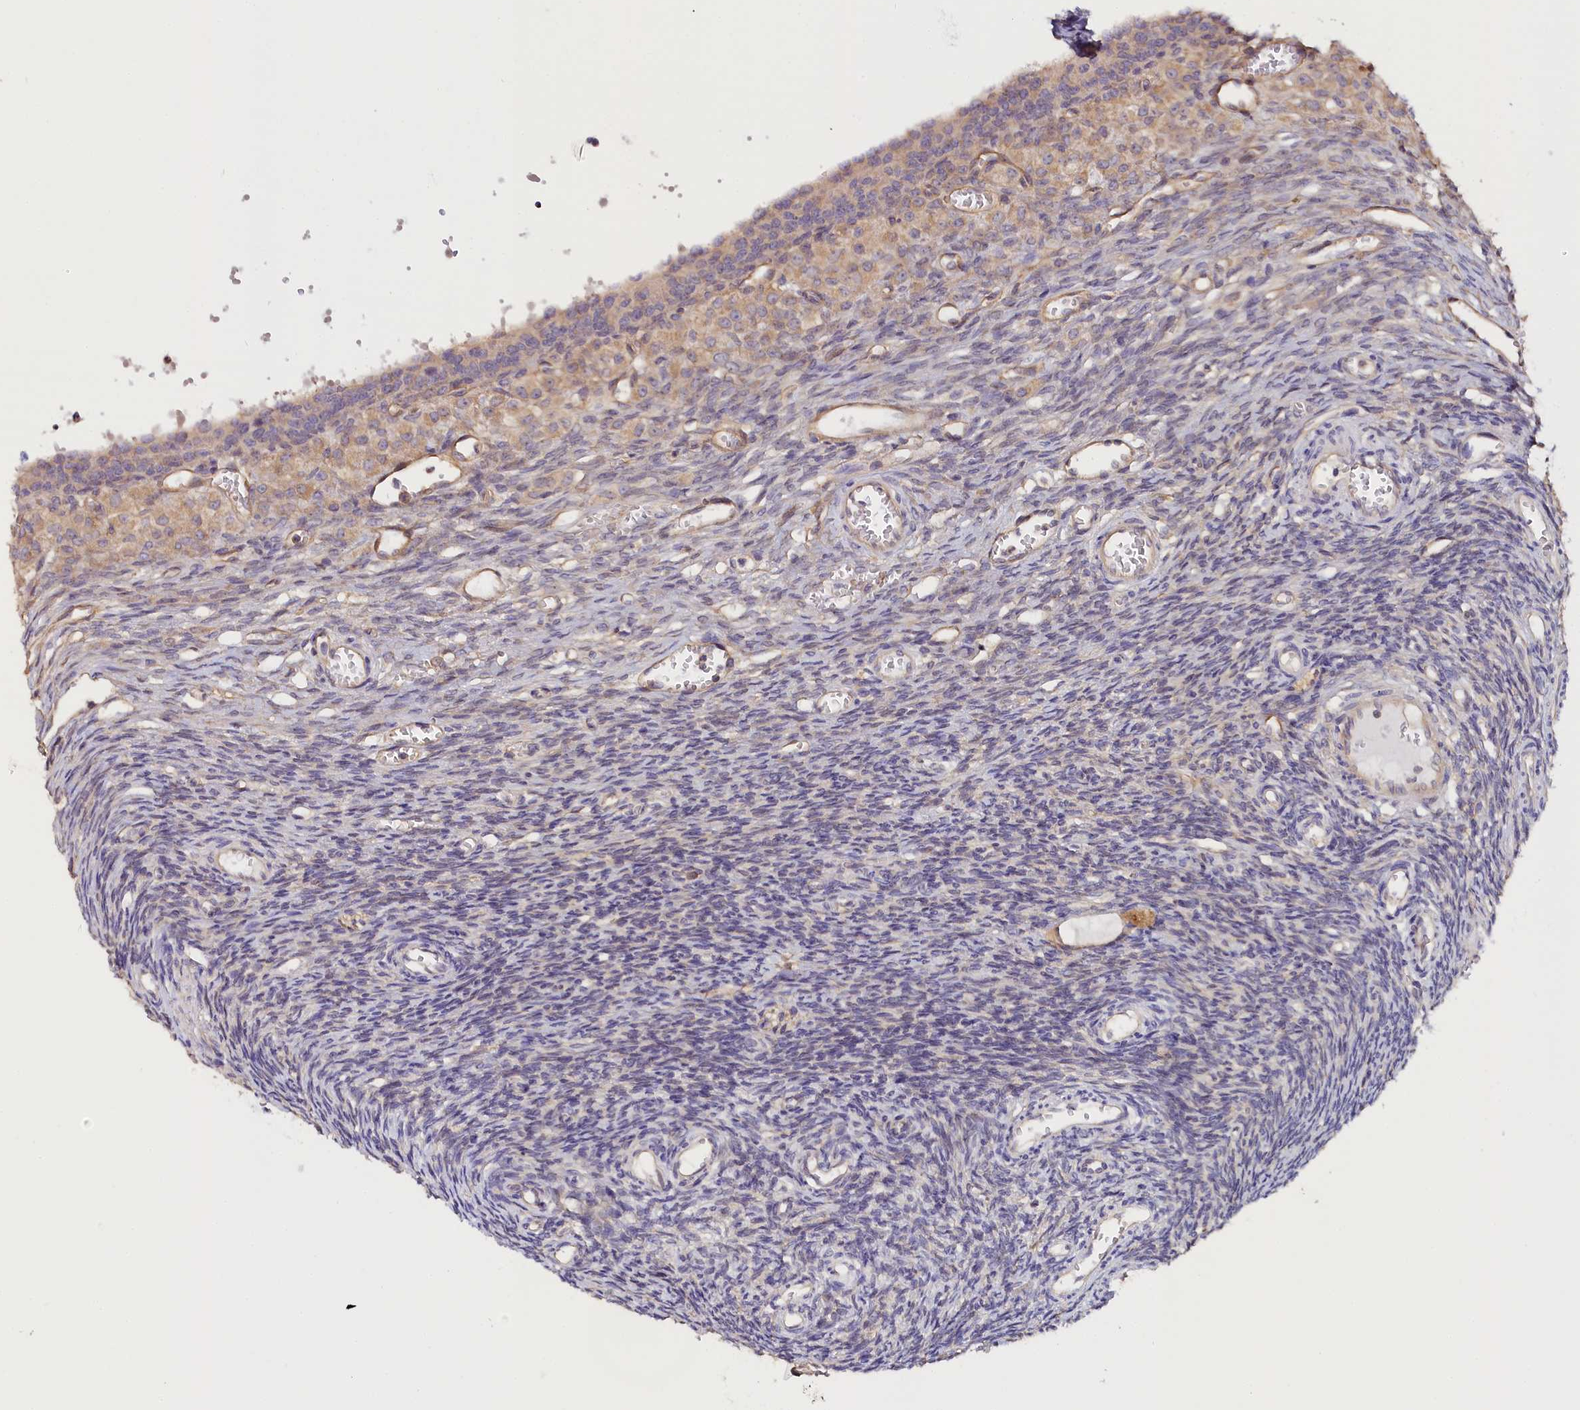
{"staining": {"intensity": "negative", "quantity": "none", "location": "none"}, "tissue": "ovary", "cell_type": "Ovarian stroma cells", "image_type": "normal", "snomed": [{"axis": "morphology", "description": "Normal tissue, NOS"}, {"axis": "topography", "description": "Ovary"}], "caption": "Immunohistochemical staining of normal human ovary displays no significant staining in ovarian stroma cells. (Stains: DAB IHC with hematoxylin counter stain, Microscopy: brightfield microscopy at high magnification).", "gene": "KATNB1", "patient": {"sex": "female", "age": 39}}